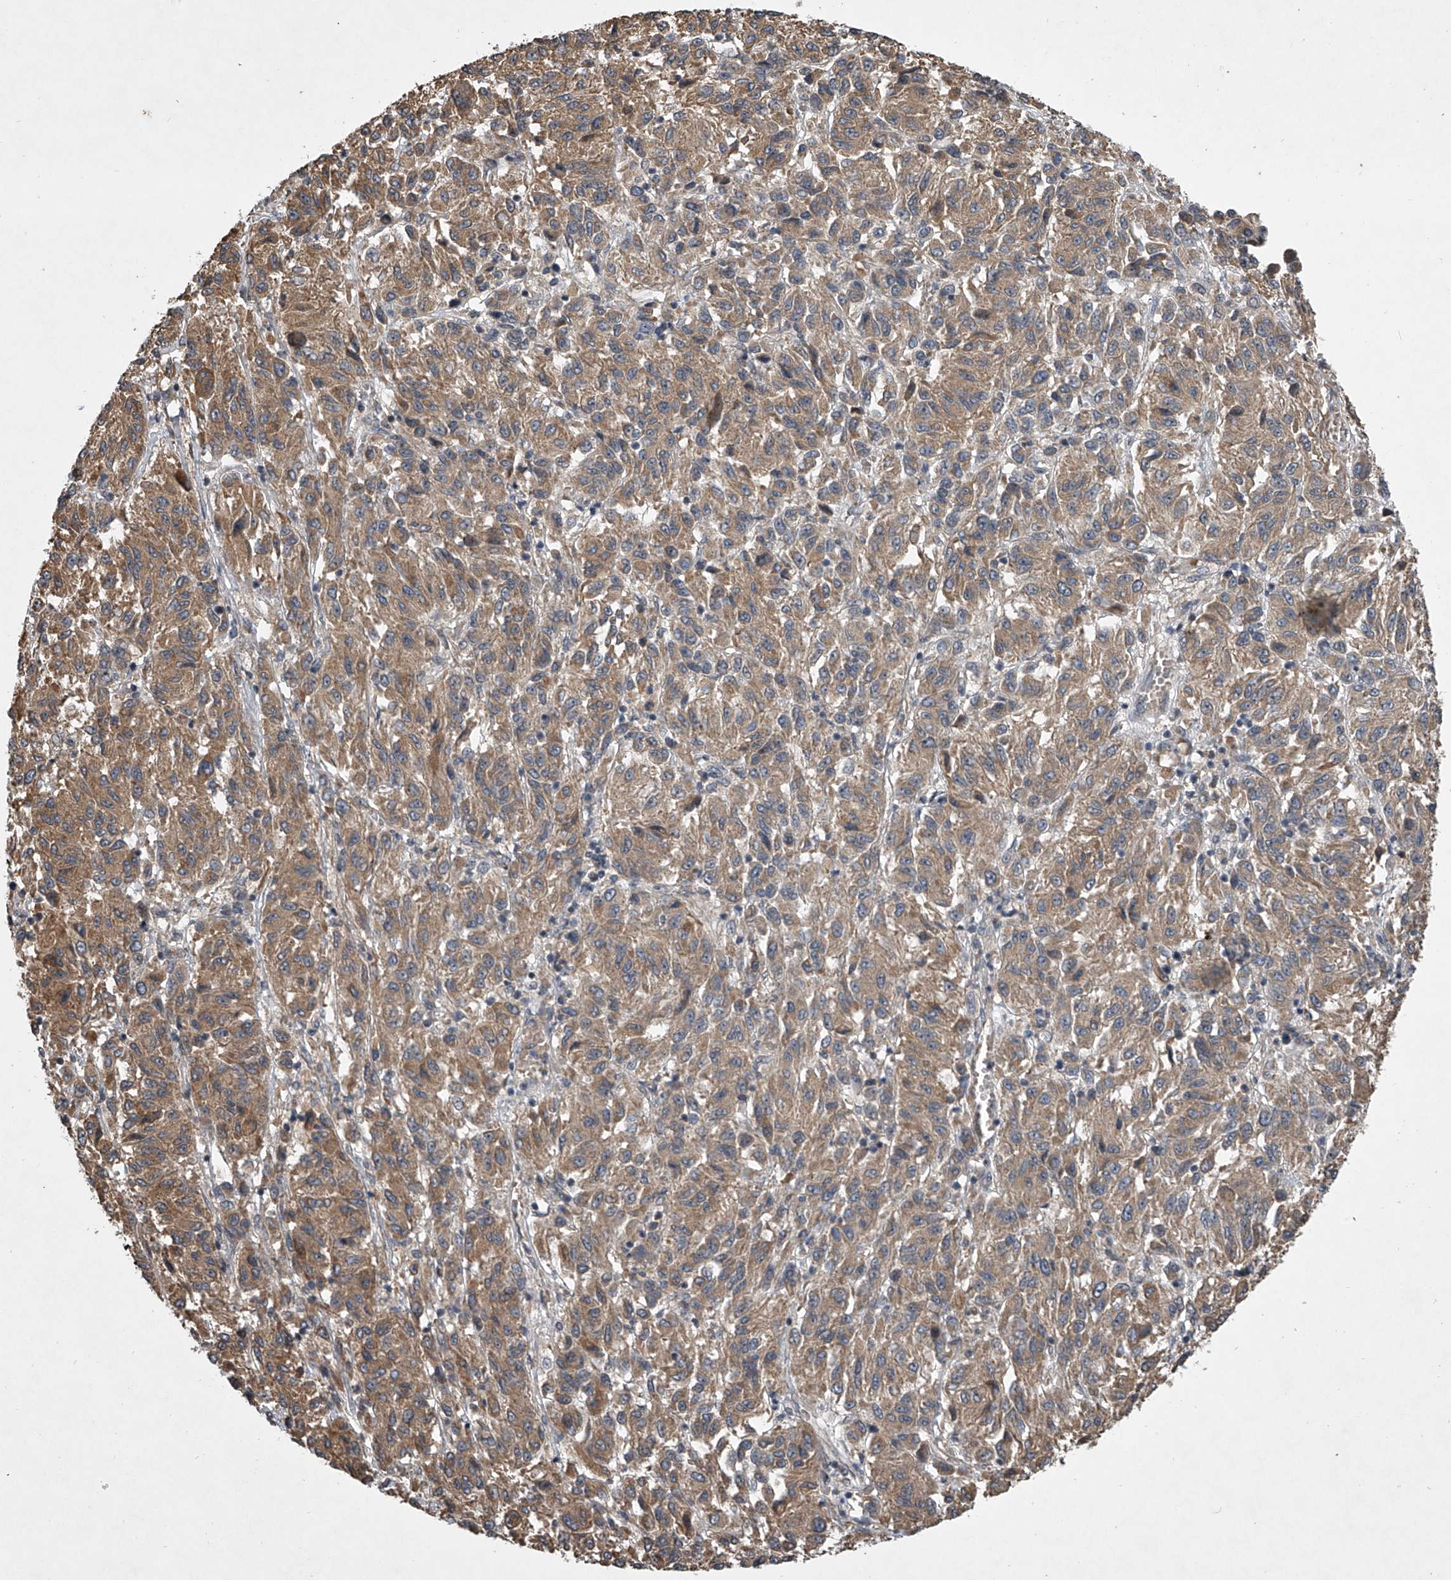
{"staining": {"intensity": "moderate", "quantity": ">75%", "location": "cytoplasmic/membranous"}, "tissue": "melanoma", "cell_type": "Tumor cells", "image_type": "cancer", "snomed": [{"axis": "morphology", "description": "Malignant melanoma, Metastatic site"}, {"axis": "topography", "description": "Lung"}], "caption": "This is a histology image of immunohistochemistry staining of melanoma, which shows moderate positivity in the cytoplasmic/membranous of tumor cells.", "gene": "NFS1", "patient": {"sex": "male", "age": 64}}